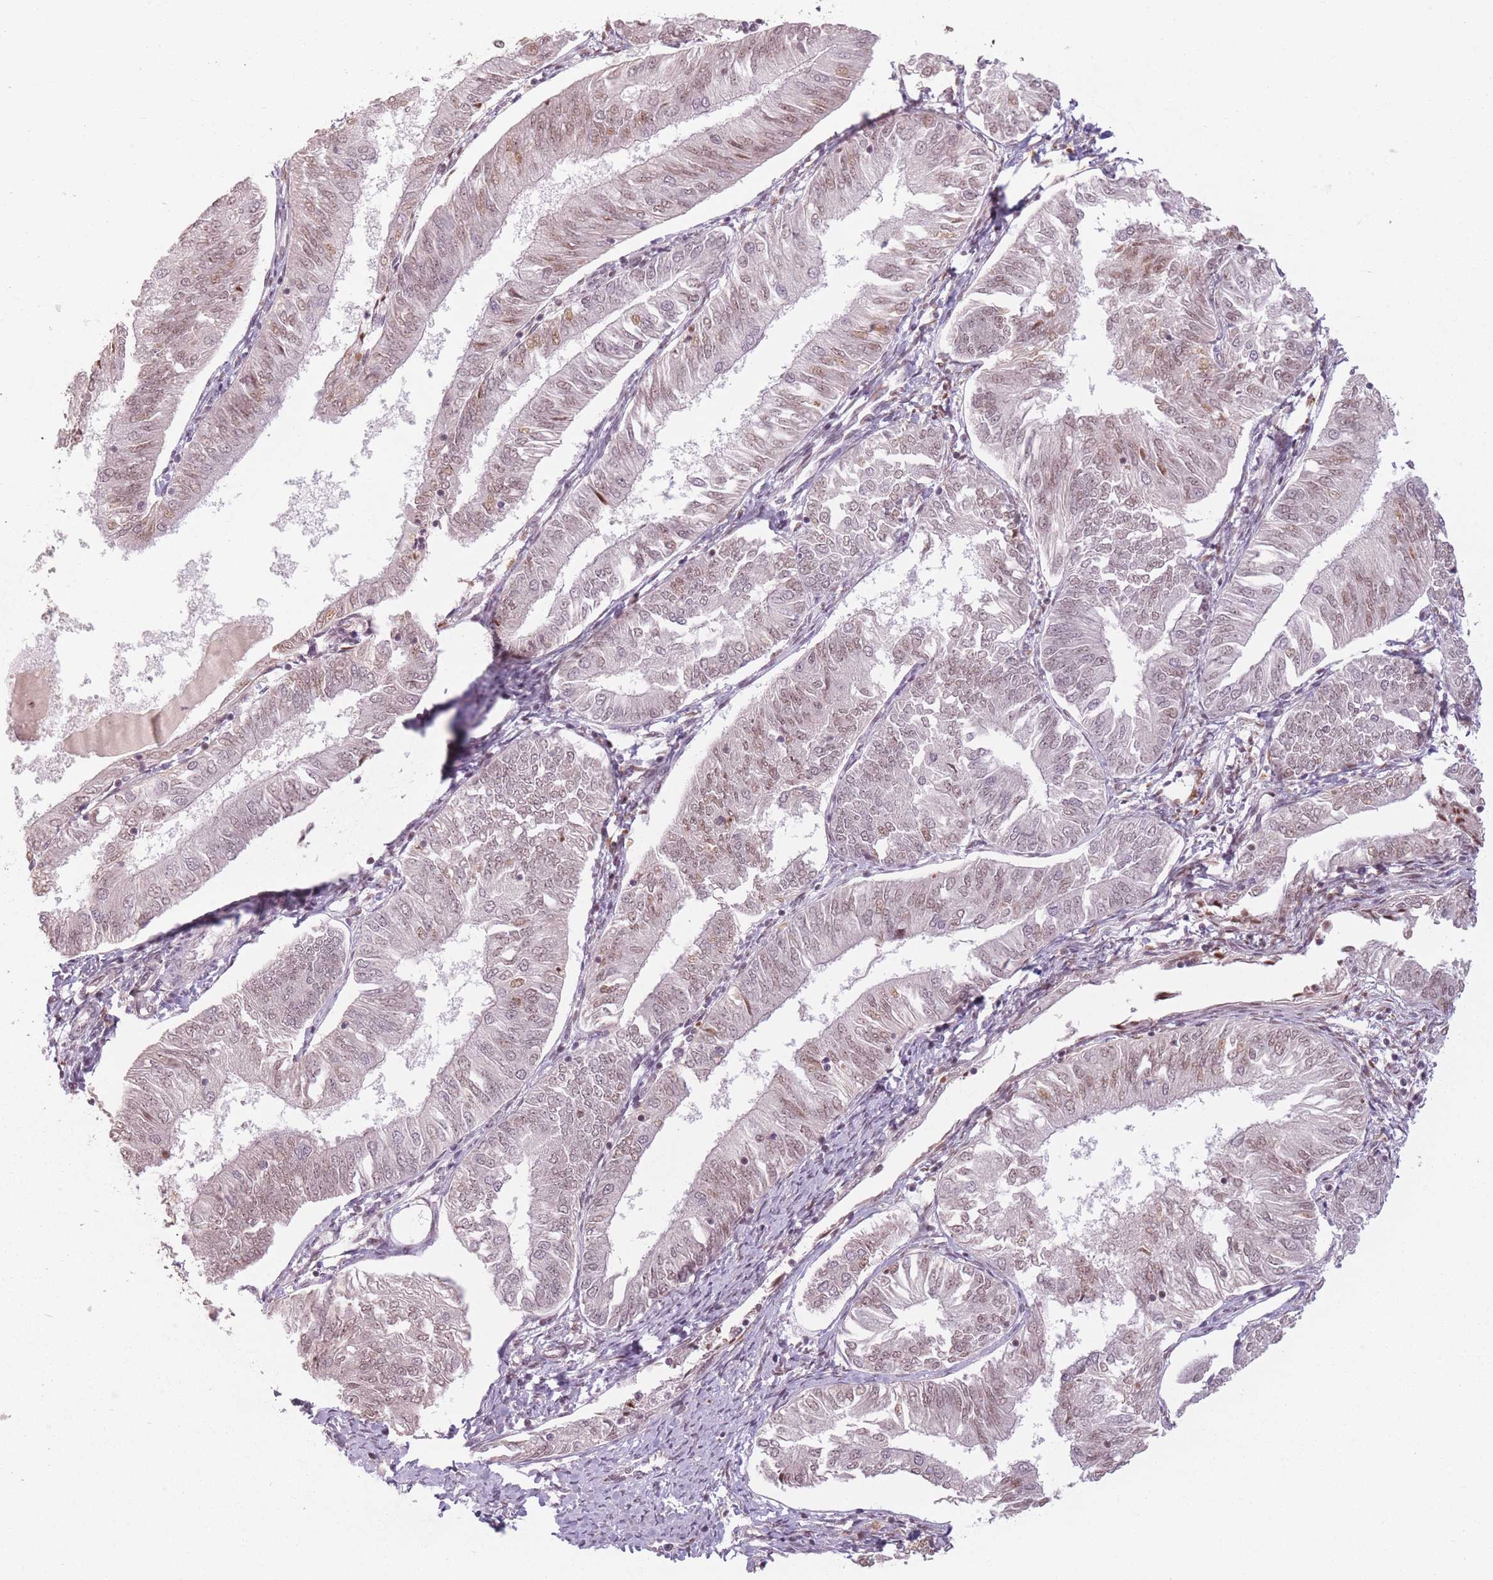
{"staining": {"intensity": "moderate", "quantity": ">75%", "location": "nuclear"}, "tissue": "endometrial cancer", "cell_type": "Tumor cells", "image_type": "cancer", "snomed": [{"axis": "morphology", "description": "Adenocarcinoma, NOS"}, {"axis": "topography", "description": "Endometrium"}], "caption": "Moderate nuclear protein expression is identified in about >75% of tumor cells in endometrial cancer. (IHC, brightfield microscopy, high magnification).", "gene": "SUPT6H", "patient": {"sex": "female", "age": 58}}